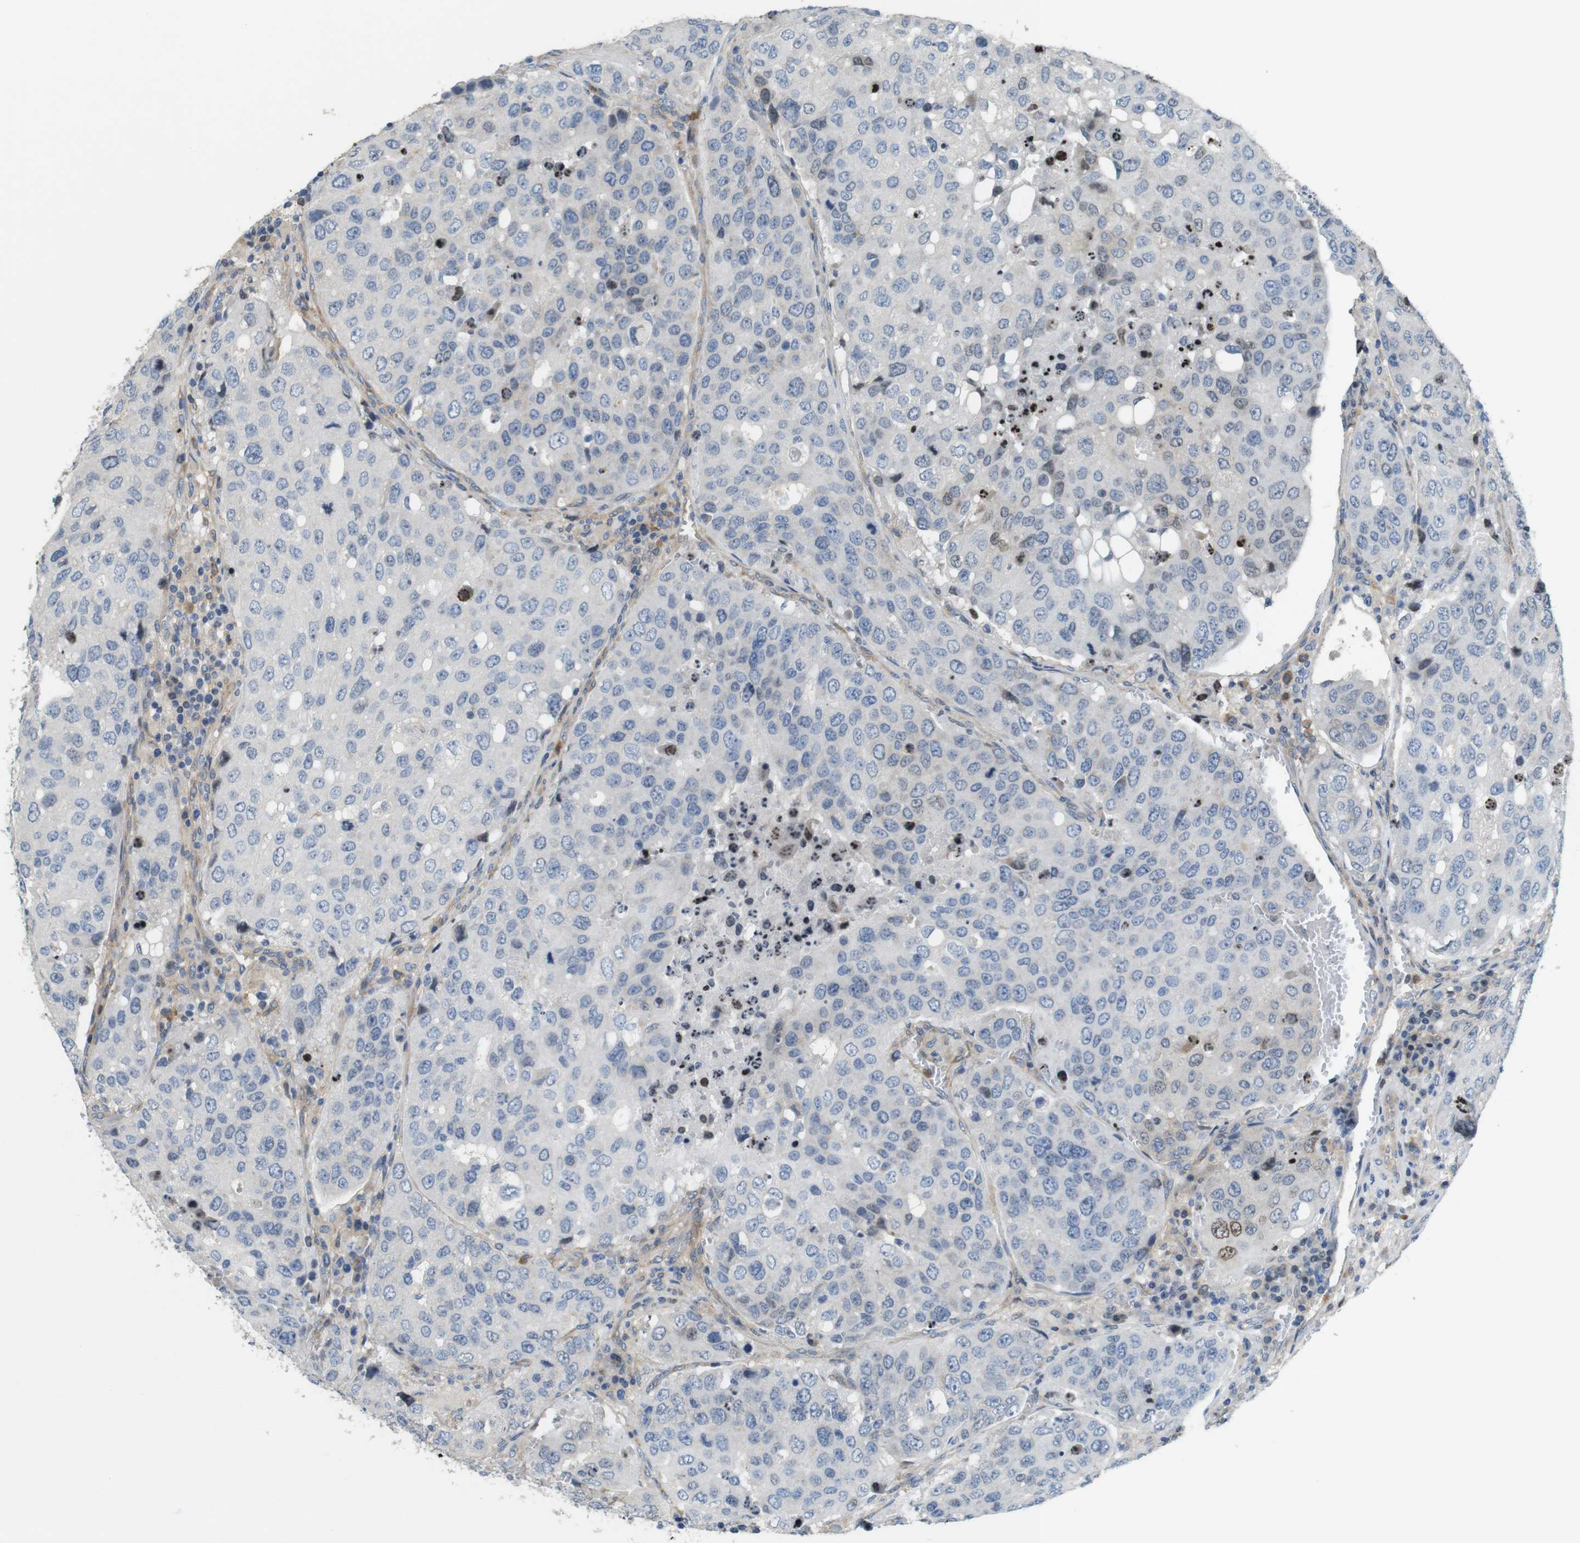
{"staining": {"intensity": "negative", "quantity": "none", "location": "none"}, "tissue": "urothelial cancer", "cell_type": "Tumor cells", "image_type": "cancer", "snomed": [{"axis": "morphology", "description": "Urothelial carcinoma, High grade"}, {"axis": "topography", "description": "Lymph node"}, {"axis": "topography", "description": "Urinary bladder"}], "caption": "High power microscopy micrograph of an immunohistochemistry photomicrograph of high-grade urothelial carcinoma, revealing no significant positivity in tumor cells.", "gene": "PCDH10", "patient": {"sex": "male", "age": 51}}